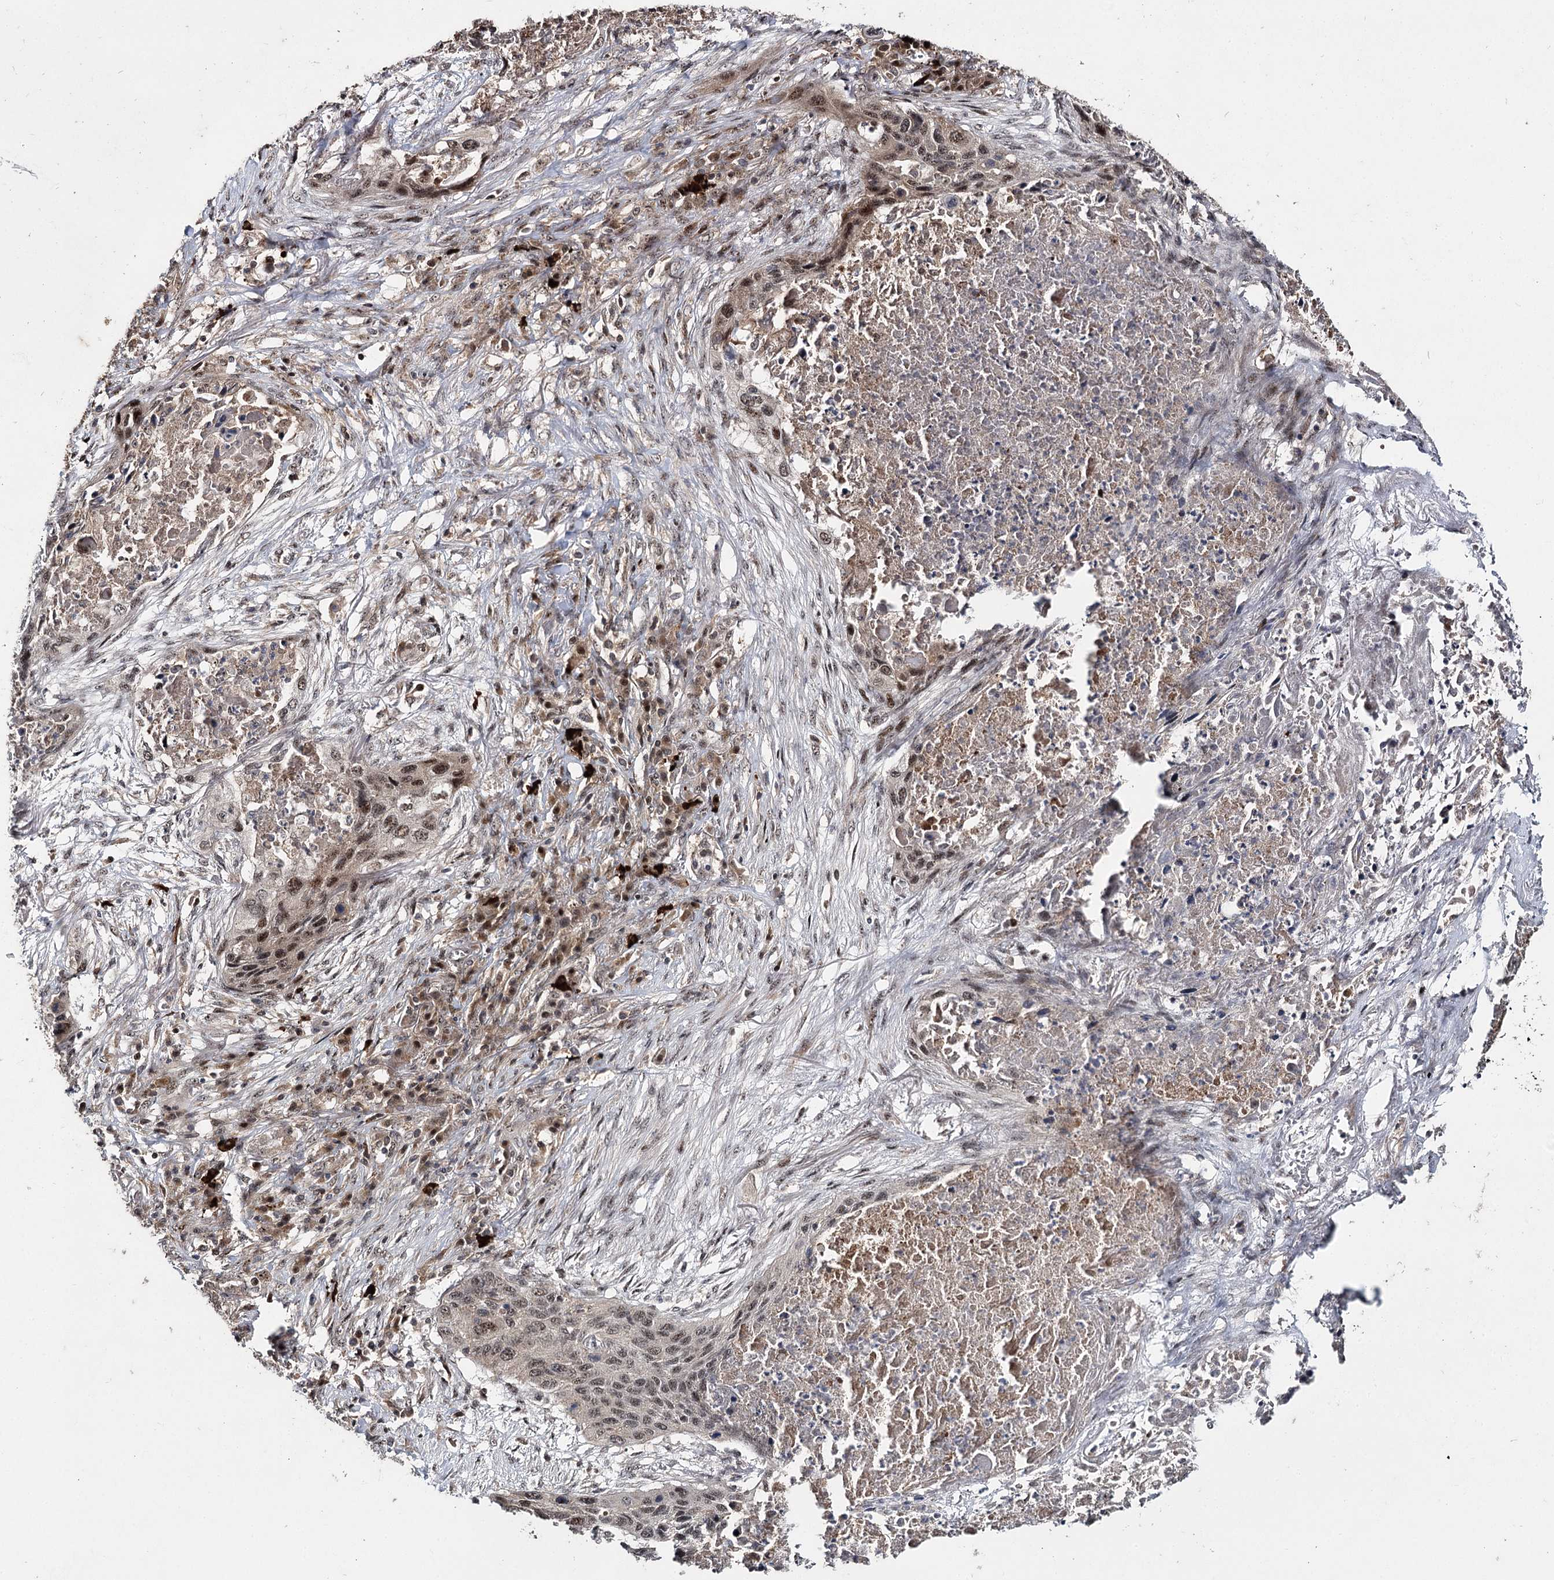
{"staining": {"intensity": "moderate", "quantity": ">75%", "location": "nuclear"}, "tissue": "lung cancer", "cell_type": "Tumor cells", "image_type": "cancer", "snomed": [{"axis": "morphology", "description": "Squamous cell carcinoma, NOS"}, {"axis": "topography", "description": "Lung"}], "caption": "This photomicrograph demonstrates lung cancer (squamous cell carcinoma) stained with immunohistochemistry (IHC) to label a protein in brown. The nuclear of tumor cells show moderate positivity for the protein. Nuclei are counter-stained blue.", "gene": "MKNK2", "patient": {"sex": "female", "age": 63}}